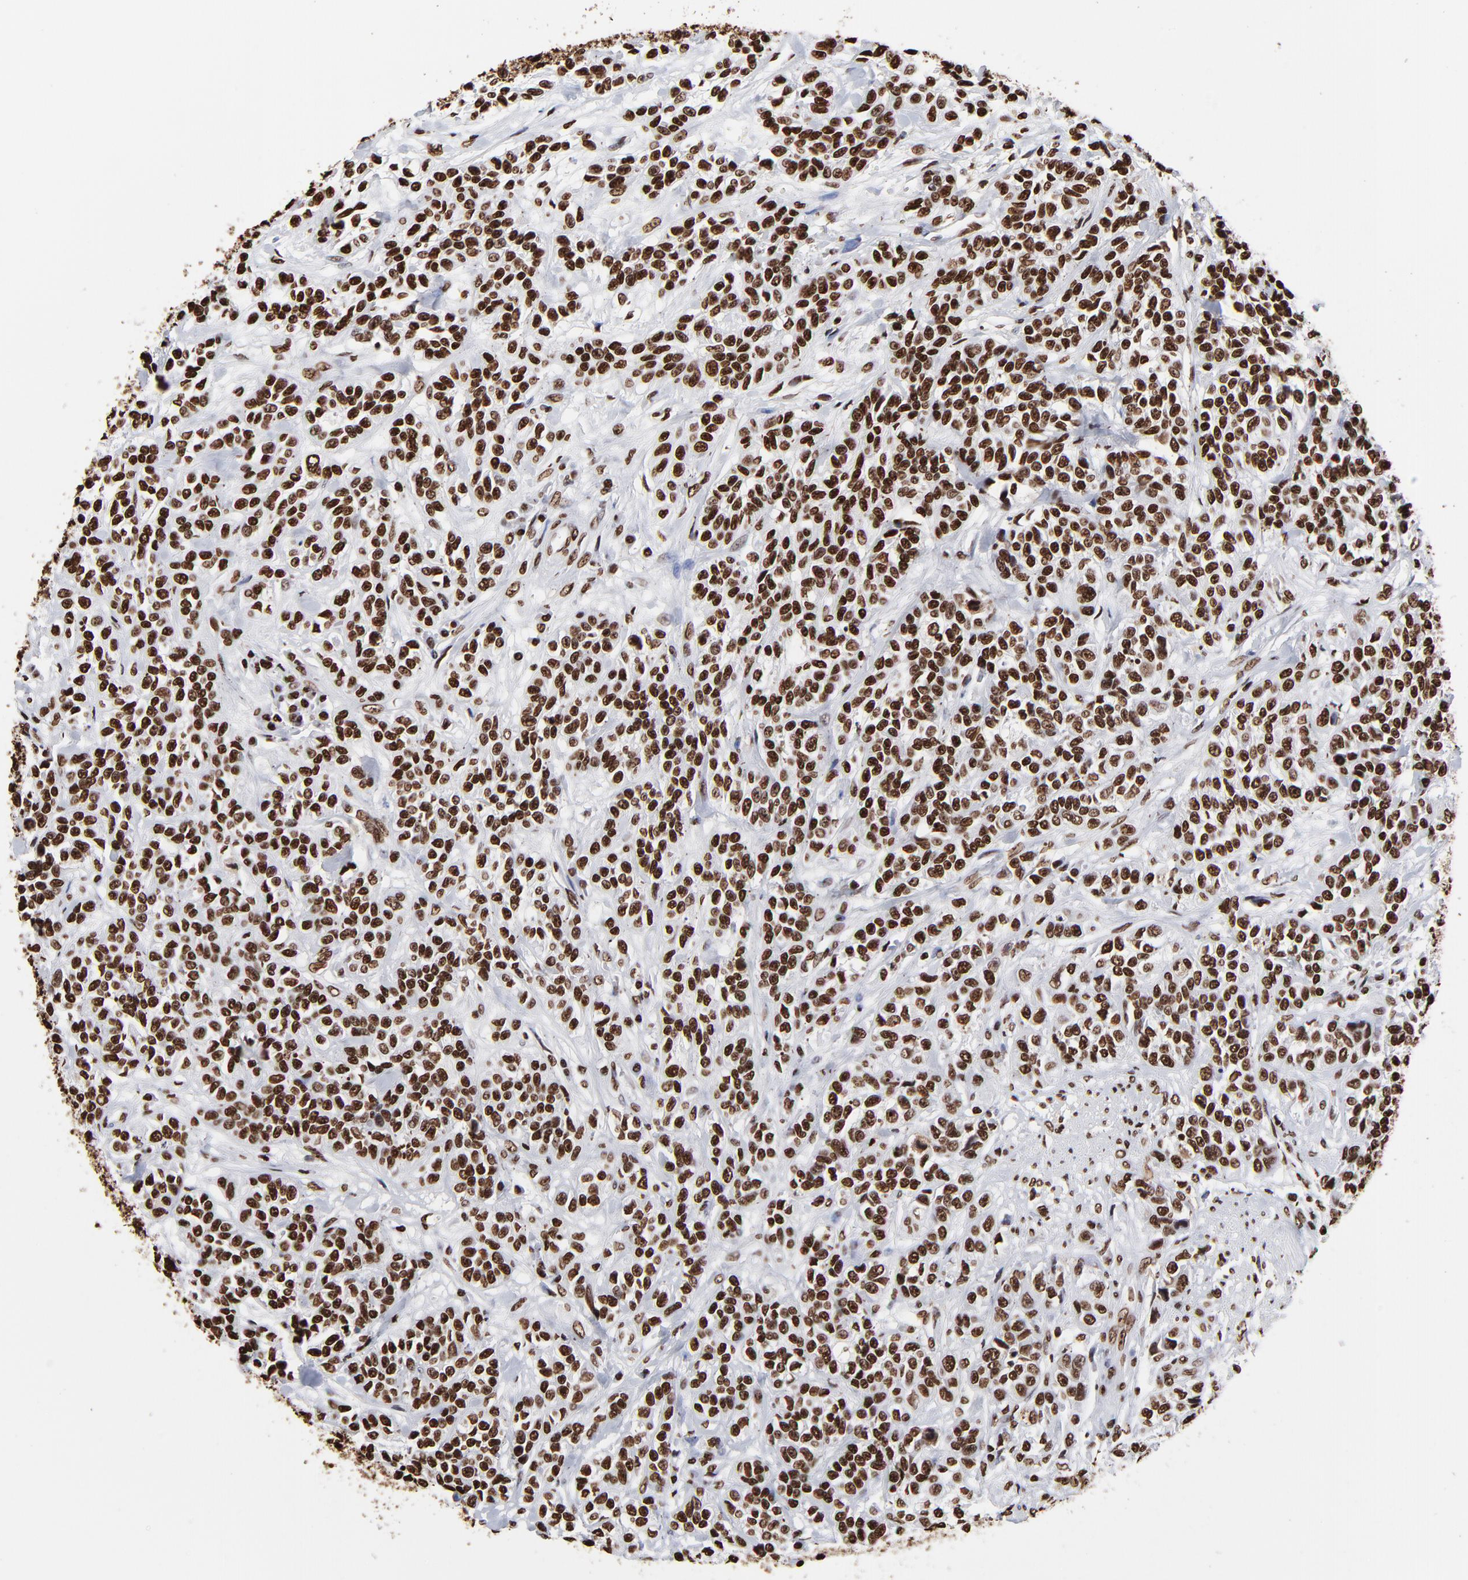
{"staining": {"intensity": "strong", "quantity": ">75%", "location": "nuclear"}, "tissue": "urothelial cancer", "cell_type": "Tumor cells", "image_type": "cancer", "snomed": [{"axis": "morphology", "description": "Urothelial carcinoma, High grade"}, {"axis": "topography", "description": "Urinary bladder"}], "caption": "Urothelial cancer stained for a protein (brown) shows strong nuclear positive staining in about >75% of tumor cells.", "gene": "ZNF544", "patient": {"sex": "female", "age": 81}}